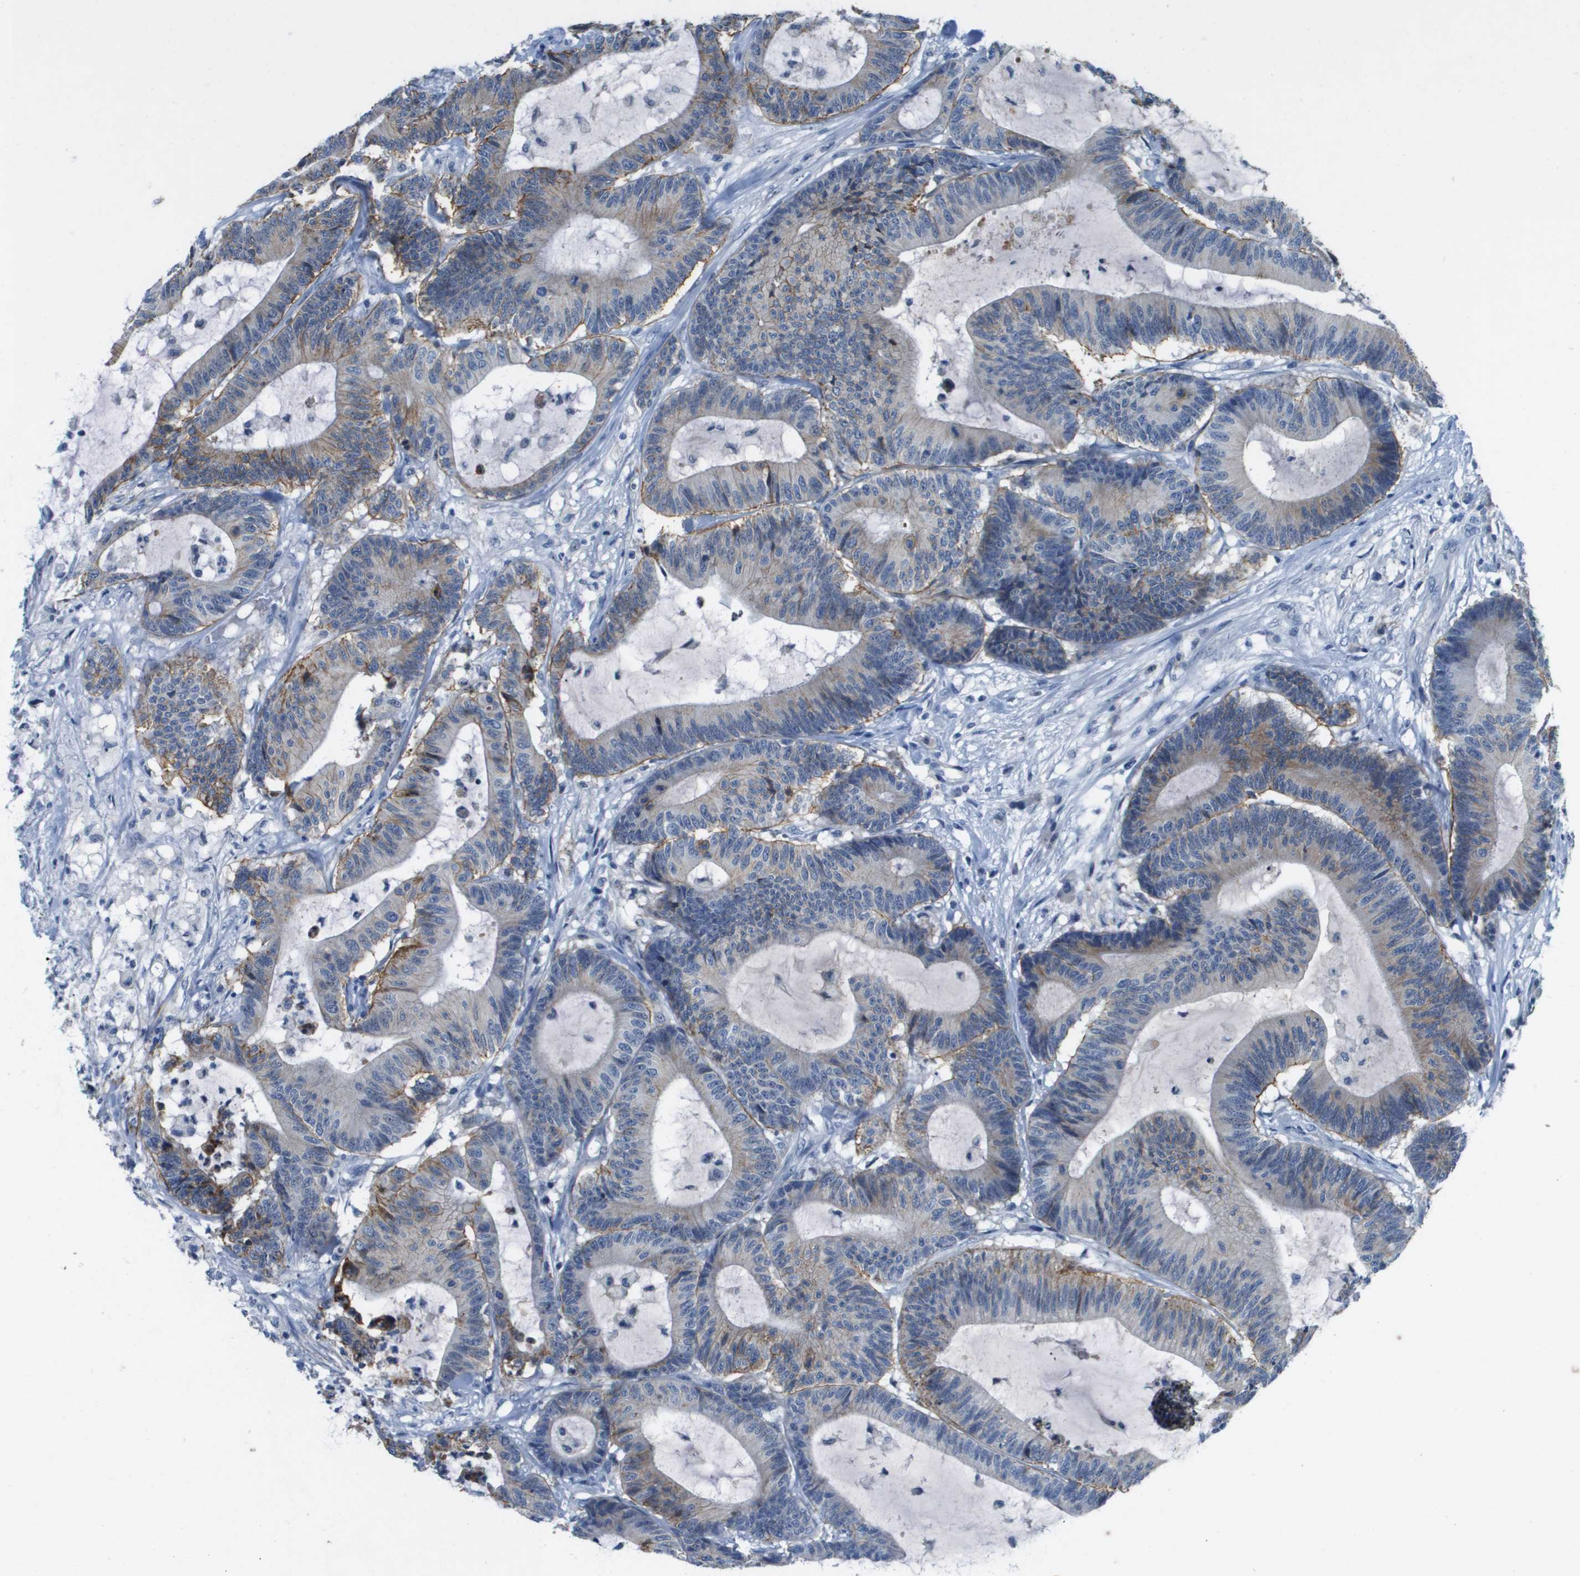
{"staining": {"intensity": "moderate", "quantity": "25%-75%", "location": "cytoplasmic/membranous"}, "tissue": "colorectal cancer", "cell_type": "Tumor cells", "image_type": "cancer", "snomed": [{"axis": "morphology", "description": "Adenocarcinoma, NOS"}, {"axis": "topography", "description": "Colon"}], "caption": "Immunohistochemical staining of human colorectal cancer (adenocarcinoma) demonstrates medium levels of moderate cytoplasmic/membranous positivity in about 25%-75% of tumor cells. The protein of interest is stained brown, and the nuclei are stained in blue (DAB (3,3'-diaminobenzidine) IHC with brightfield microscopy, high magnification).", "gene": "ITGA6", "patient": {"sex": "female", "age": 84}}